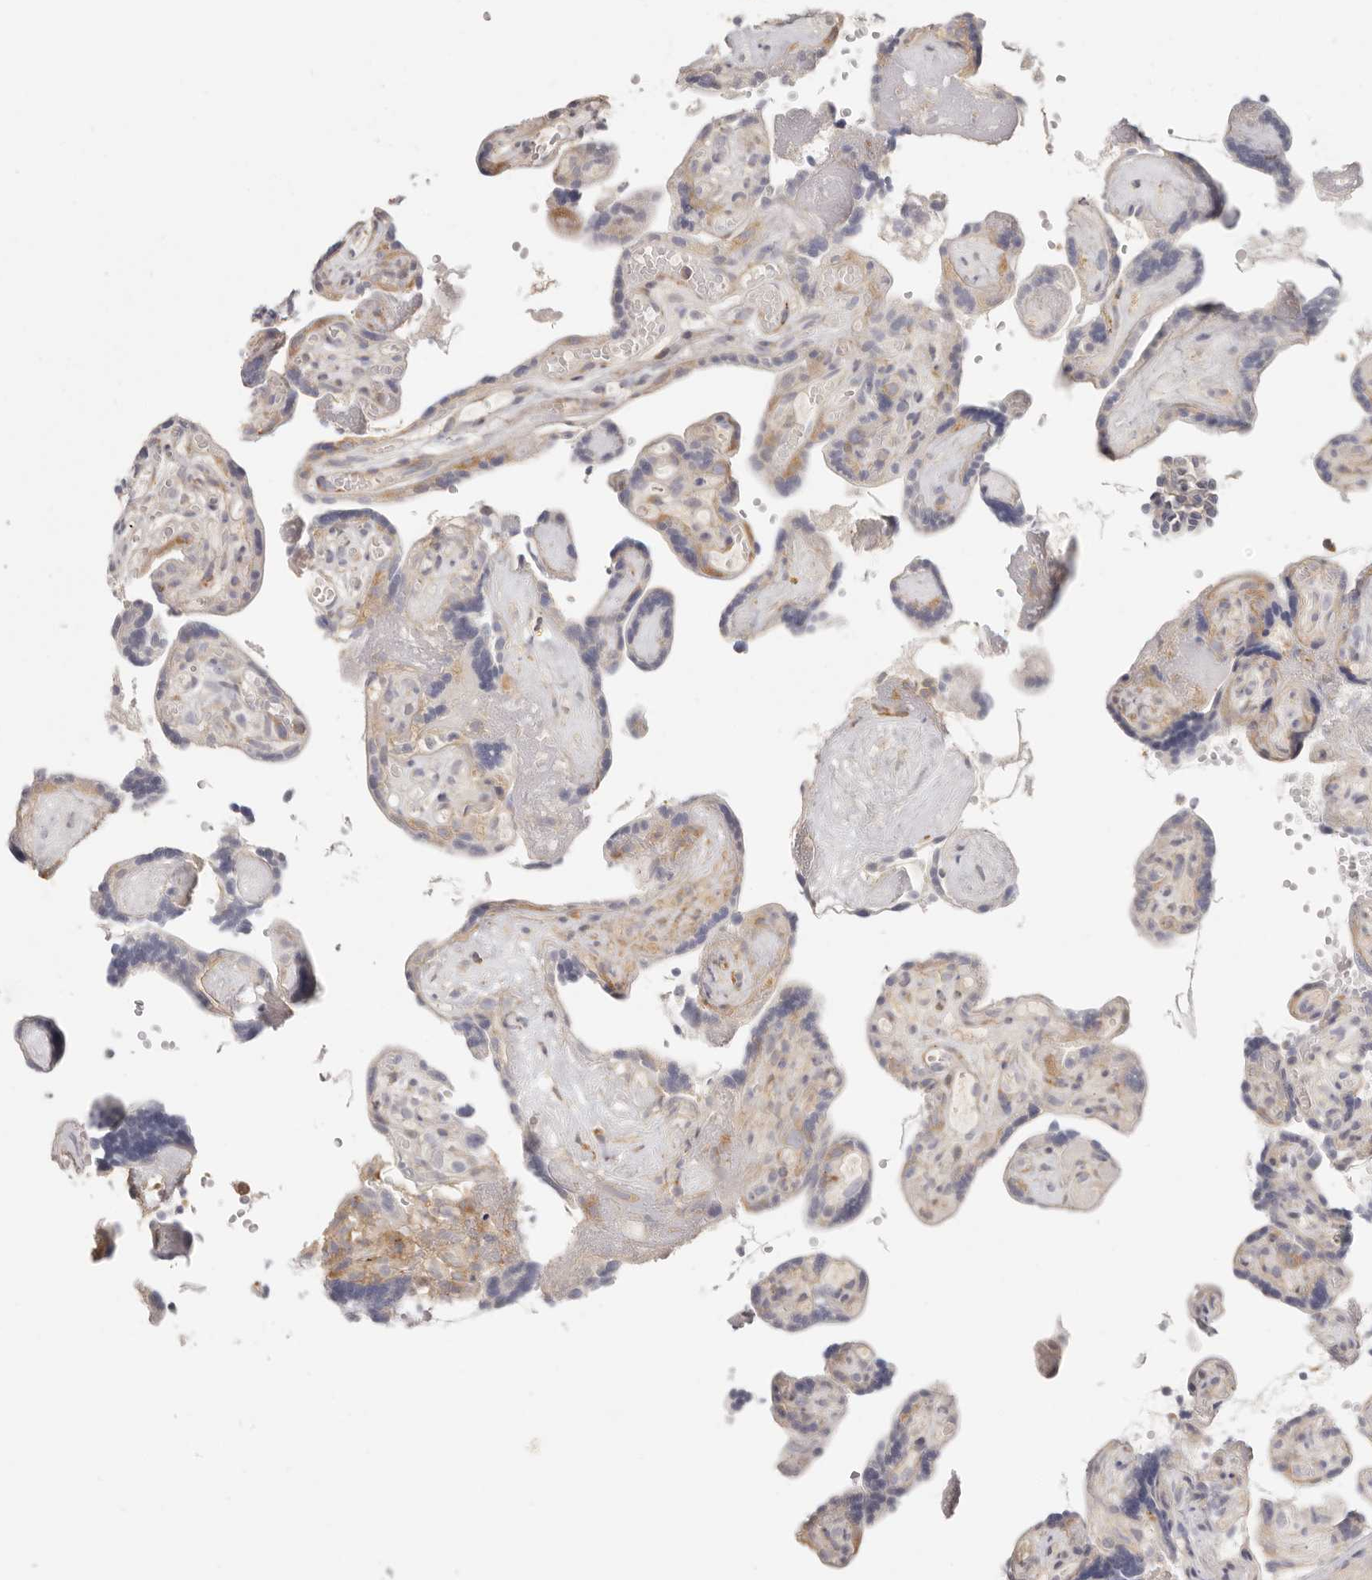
{"staining": {"intensity": "moderate", "quantity": "25%-75%", "location": "cytoplasmic/membranous"}, "tissue": "placenta", "cell_type": "Decidual cells", "image_type": "normal", "snomed": [{"axis": "morphology", "description": "Normal tissue, NOS"}, {"axis": "topography", "description": "Placenta"}], "caption": "IHC of benign human placenta reveals medium levels of moderate cytoplasmic/membranous expression in approximately 25%-75% of decidual cells.", "gene": "ANXA9", "patient": {"sex": "female", "age": 30}}